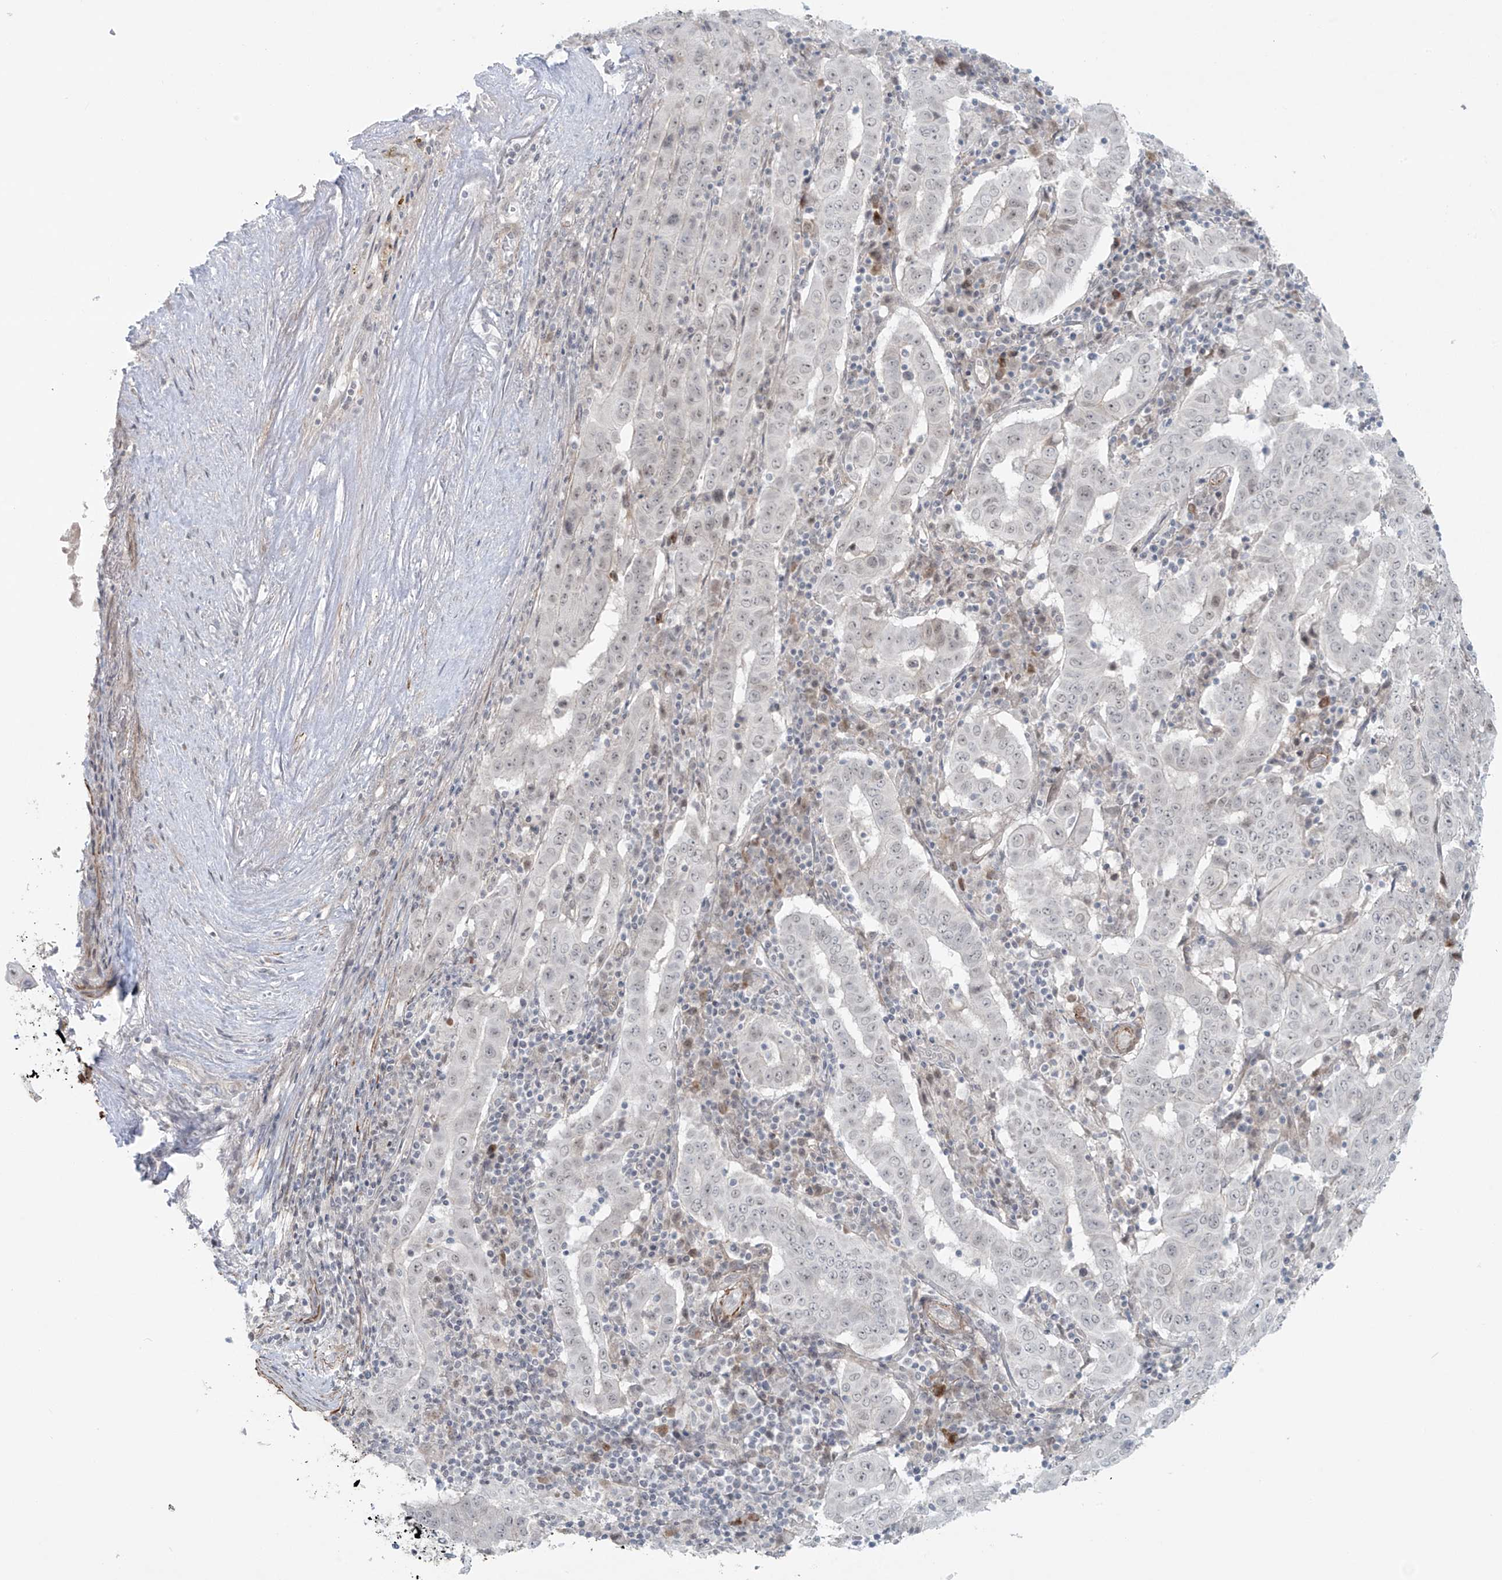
{"staining": {"intensity": "negative", "quantity": "none", "location": "none"}, "tissue": "pancreatic cancer", "cell_type": "Tumor cells", "image_type": "cancer", "snomed": [{"axis": "morphology", "description": "Adenocarcinoma, NOS"}, {"axis": "topography", "description": "Pancreas"}], "caption": "IHC image of adenocarcinoma (pancreatic) stained for a protein (brown), which shows no positivity in tumor cells.", "gene": "RASGEF1A", "patient": {"sex": "male", "age": 63}}